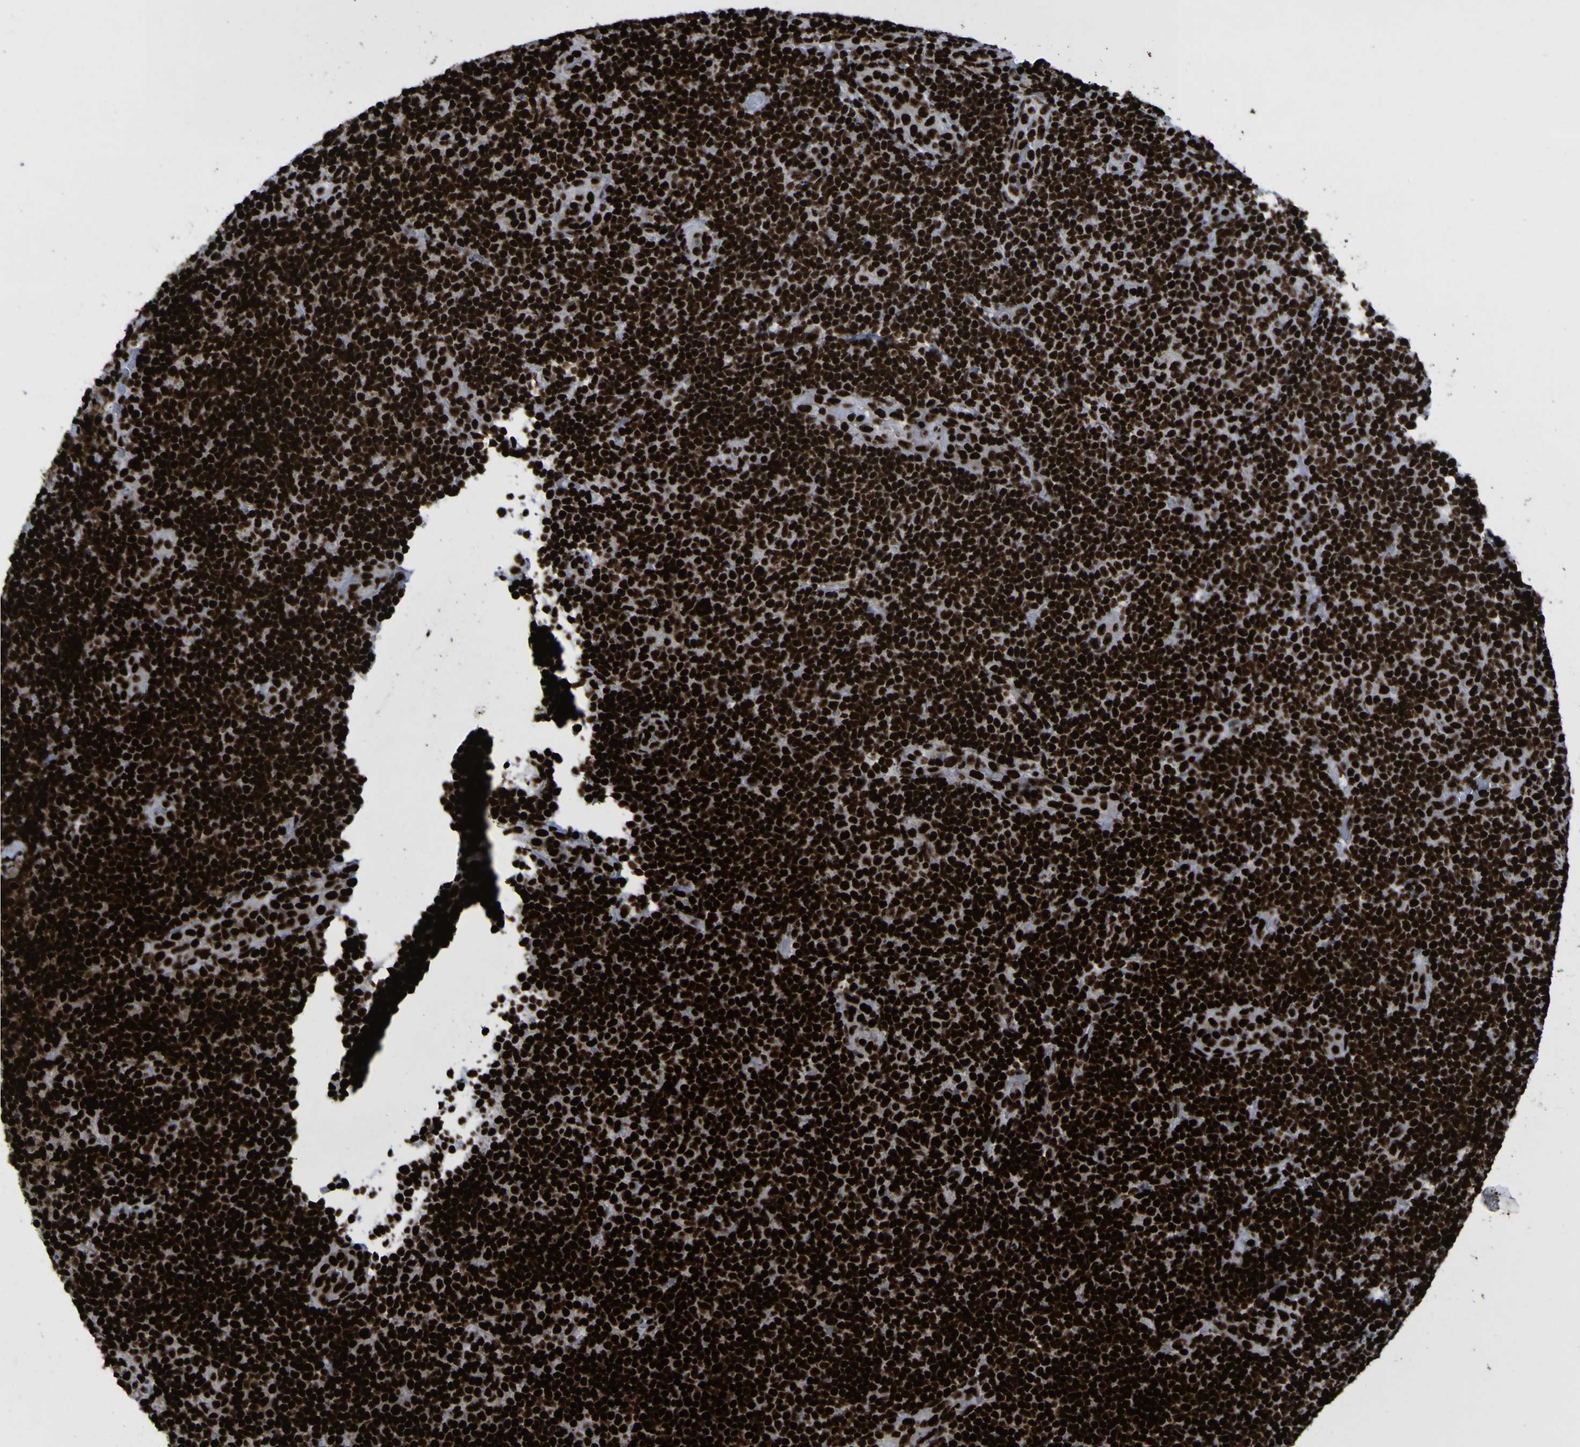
{"staining": {"intensity": "strong", "quantity": ">75%", "location": "nuclear"}, "tissue": "lymphoma", "cell_type": "Tumor cells", "image_type": "cancer", "snomed": [{"axis": "morphology", "description": "Malignant lymphoma, non-Hodgkin's type, Low grade"}, {"axis": "topography", "description": "Lymph node"}], "caption": "Protein staining of lymphoma tissue reveals strong nuclear expression in about >75% of tumor cells.", "gene": "NPM1", "patient": {"sex": "male", "age": 83}}